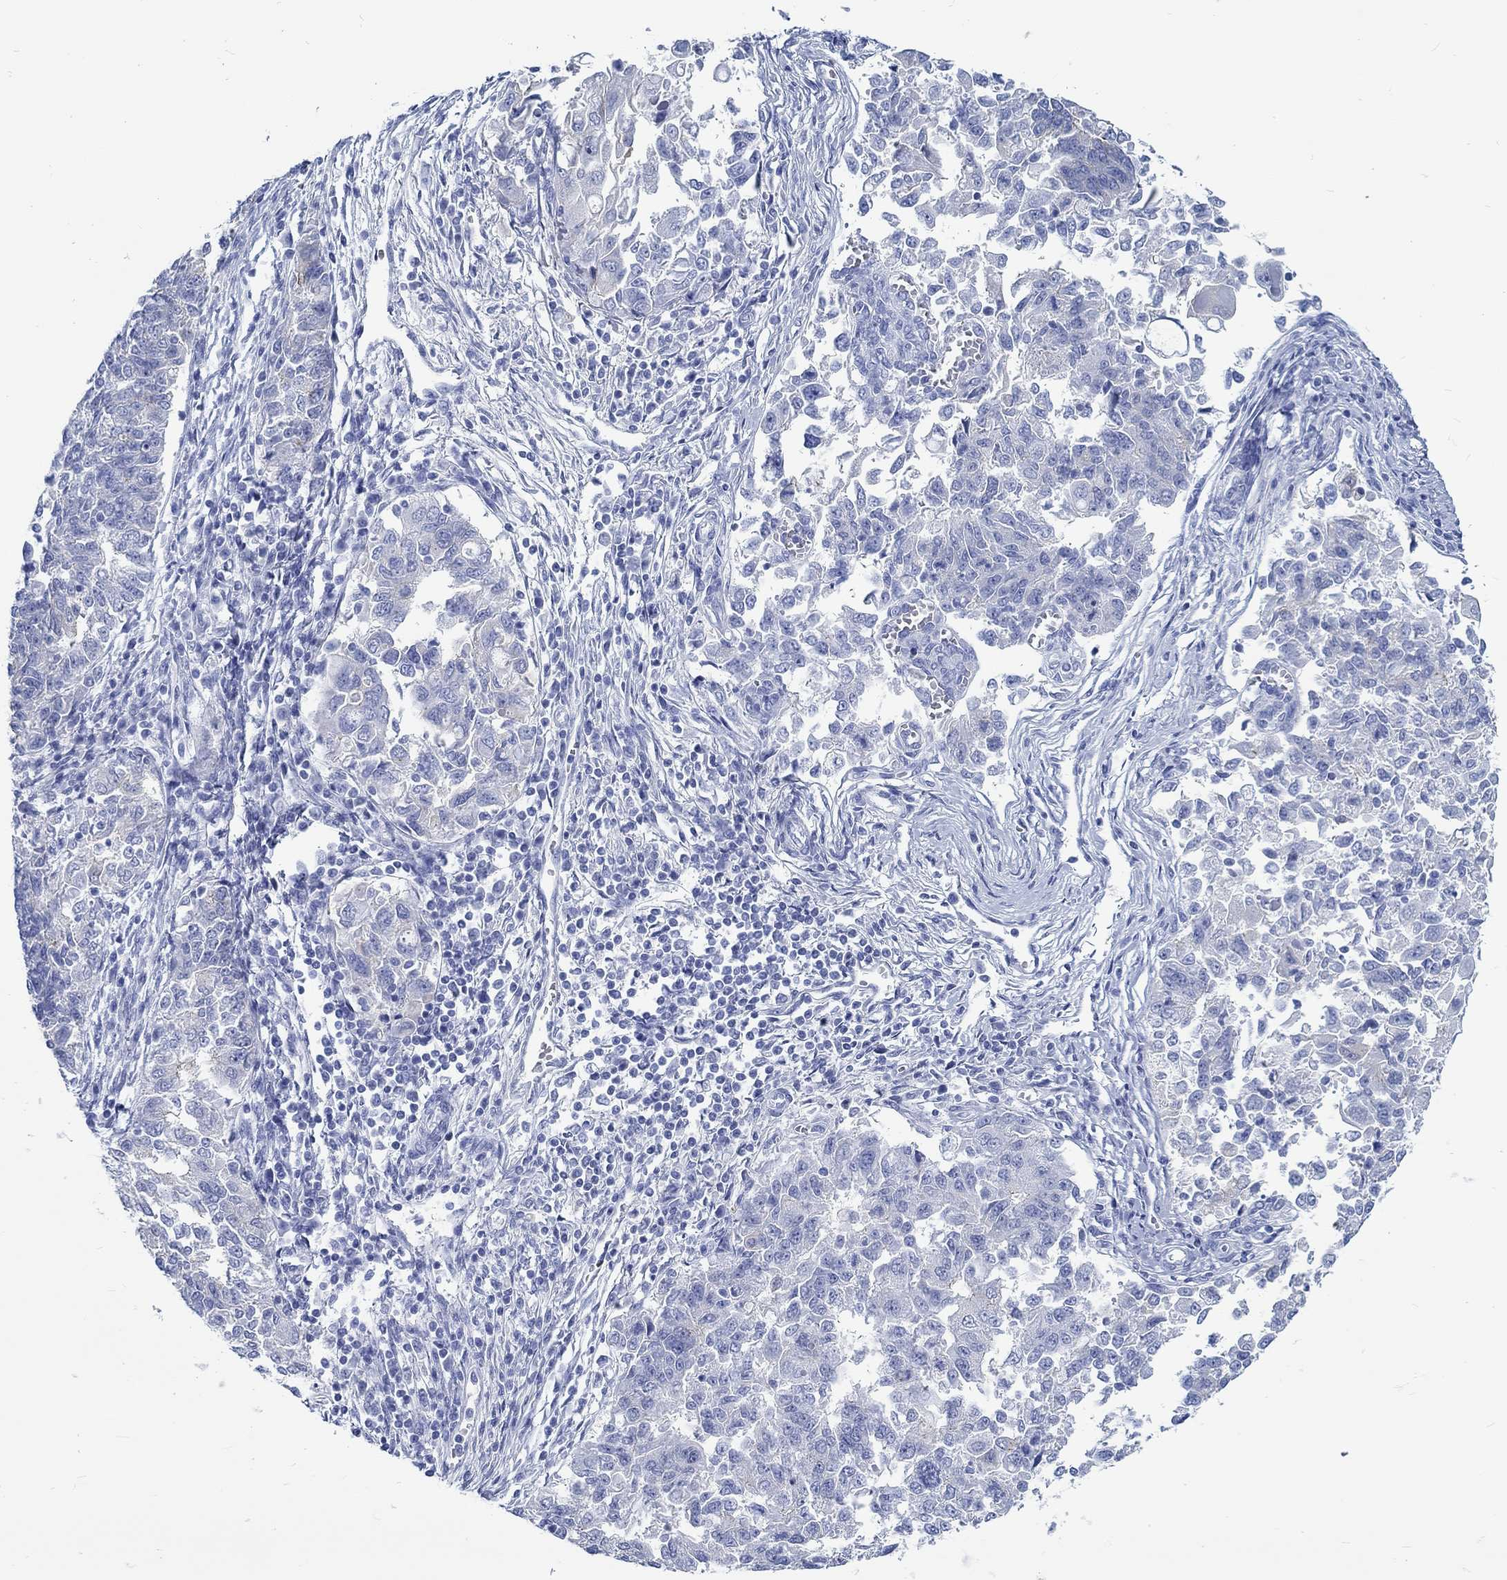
{"staining": {"intensity": "negative", "quantity": "none", "location": "none"}, "tissue": "endometrial cancer", "cell_type": "Tumor cells", "image_type": "cancer", "snomed": [{"axis": "morphology", "description": "Adenocarcinoma, NOS"}, {"axis": "topography", "description": "Endometrium"}], "caption": "Immunohistochemistry of adenocarcinoma (endometrial) demonstrates no expression in tumor cells.", "gene": "RD3L", "patient": {"sex": "female", "age": 43}}